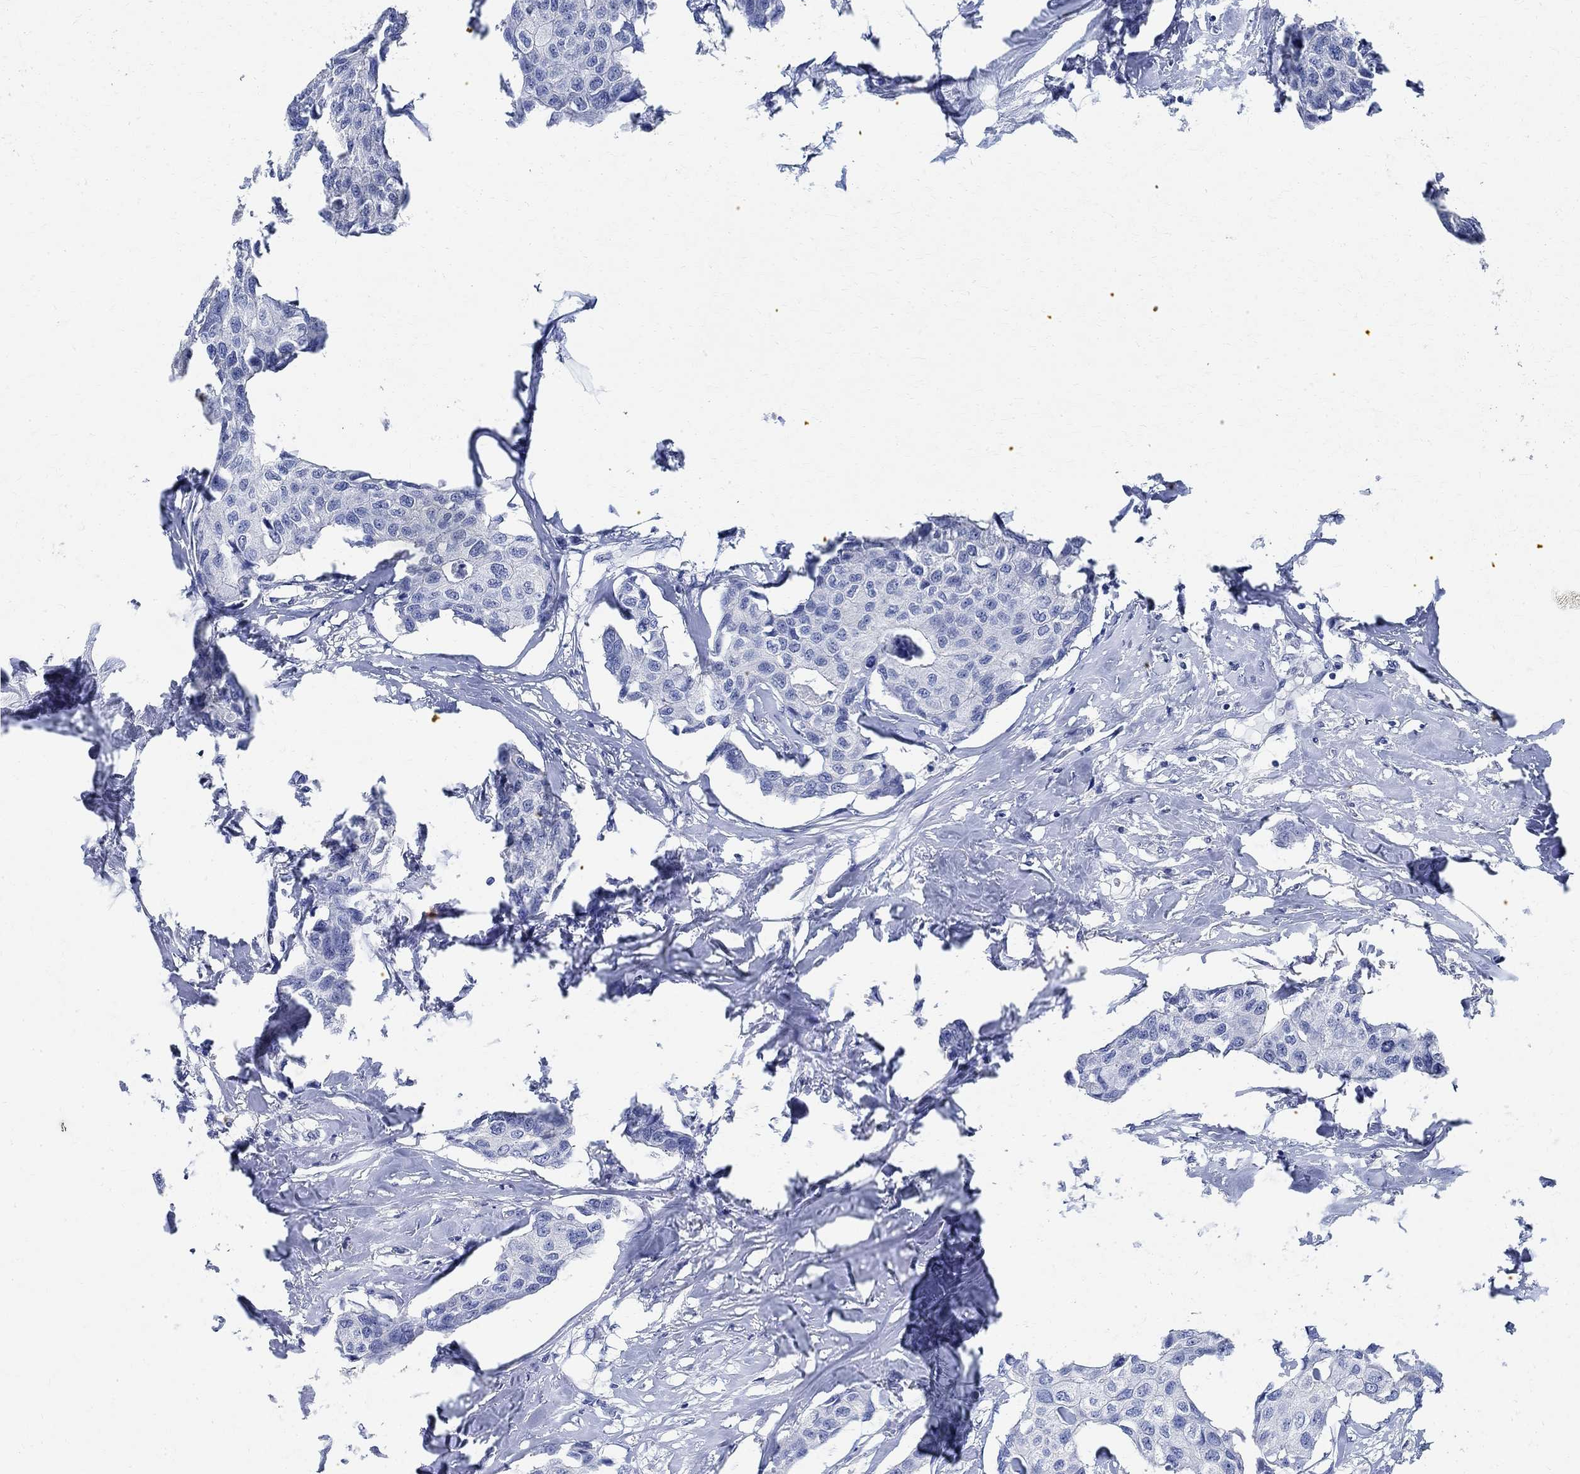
{"staining": {"intensity": "negative", "quantity": "none", "location": "none"}, "tissue": "breast cancer", "cell_type": "Tumor cells", "image_type": "cancer", "snomed": [{"axis": "morphology", "description": "Duct carcinoma"}, {"axis": "topography", "description": "Breast"}], "caption": "Micrograph shows no protein positivity in tumor cells of breast cancer tissue.", "gene": "TMEM221", "patient": {"sex": "female", "age": 80}}